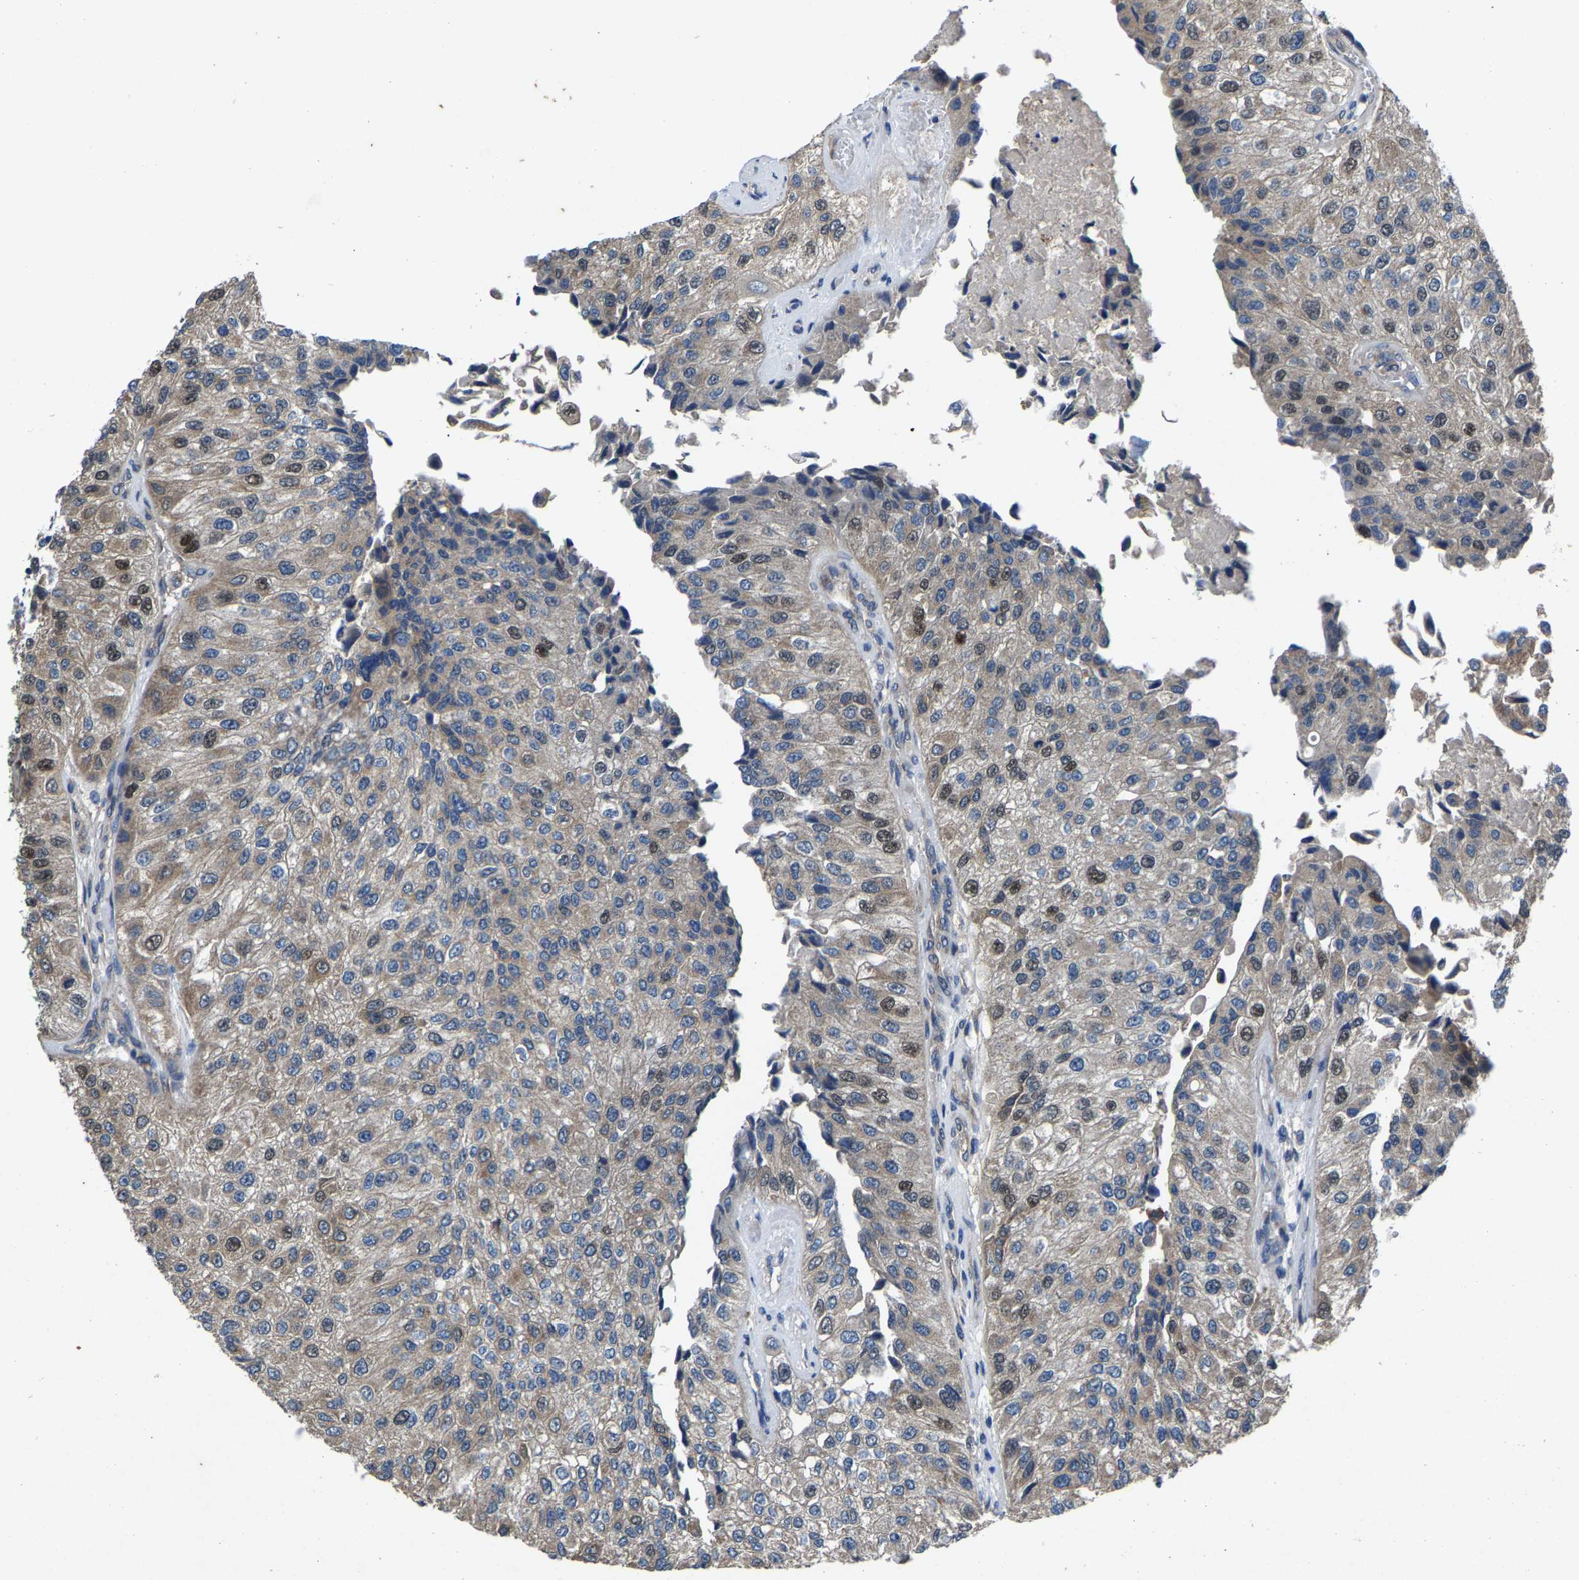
{"staining": {"intensity": "weak", "quantity": ">75%", "location": "cytoplasmic/membranous,nuclear"}, "tissue": "urothelial cancer", "cell_type": "Tumor cells", "image_type": "cancer", "snomed": [{"axis": "morphology", "description": "Urothelial carcinoma, High grade"}, {"axis": "topography", "description": "Kidney"}, {"axis": "topography", "description": "Urinary bladder"}], "caption": "Immunohistochemistry photomicrograph of human urothelial cancer stained for a protein (brown), which shows low levels of weak cytoplasmic/membranous and nuclear positivity in approximately >75% of tumor cells.", "gene": "PDP1", "patient": {"sex": "male", "age": 77}}